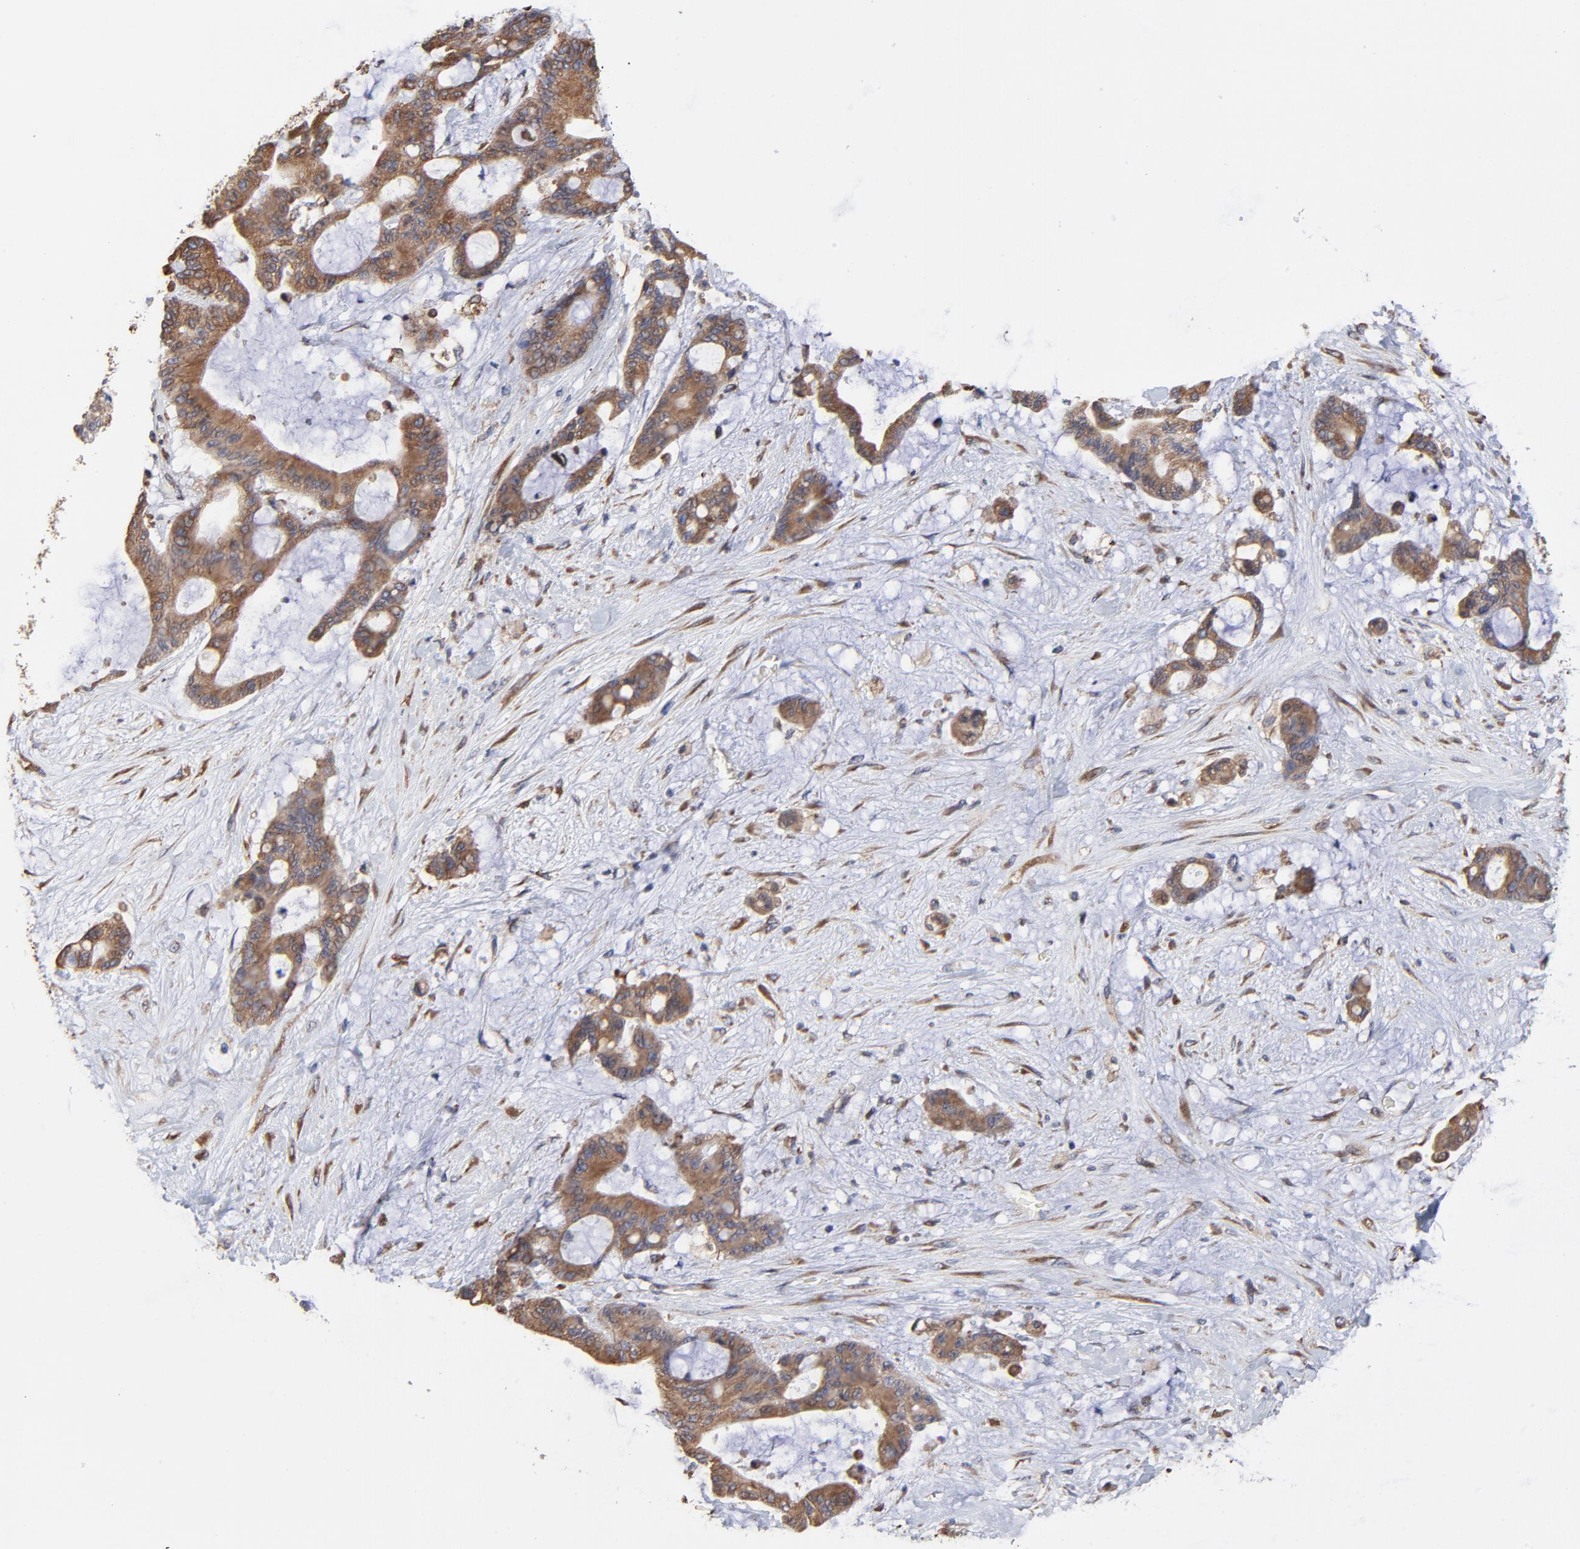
{"staining": {"intensity": "moderate", "quantity": ">75%", "location": "cytoplasmic/membranous"}, "tissue": "liver cancer", "cell_type": "Tumor cells", "image_type": "cancer", "snomed": [{"axis": "morphology", "description": "Cholangiocarcinoma"}, {"axis": "topography", "description": "Liver"}], "caption": "High-magnification brightfield microscopy of cholangiocarcinoma (liver) stained with DAB (3,3'-diaminobenzidine) (brown) and counterstained with hematoxylin (blue). tumor cells exhibit moderate cytoplasmic/membranous staining is appreciated in approximately>75% of cells.", "gene": "LMAN1", "patient": {"sex": "female", "age": 73}}